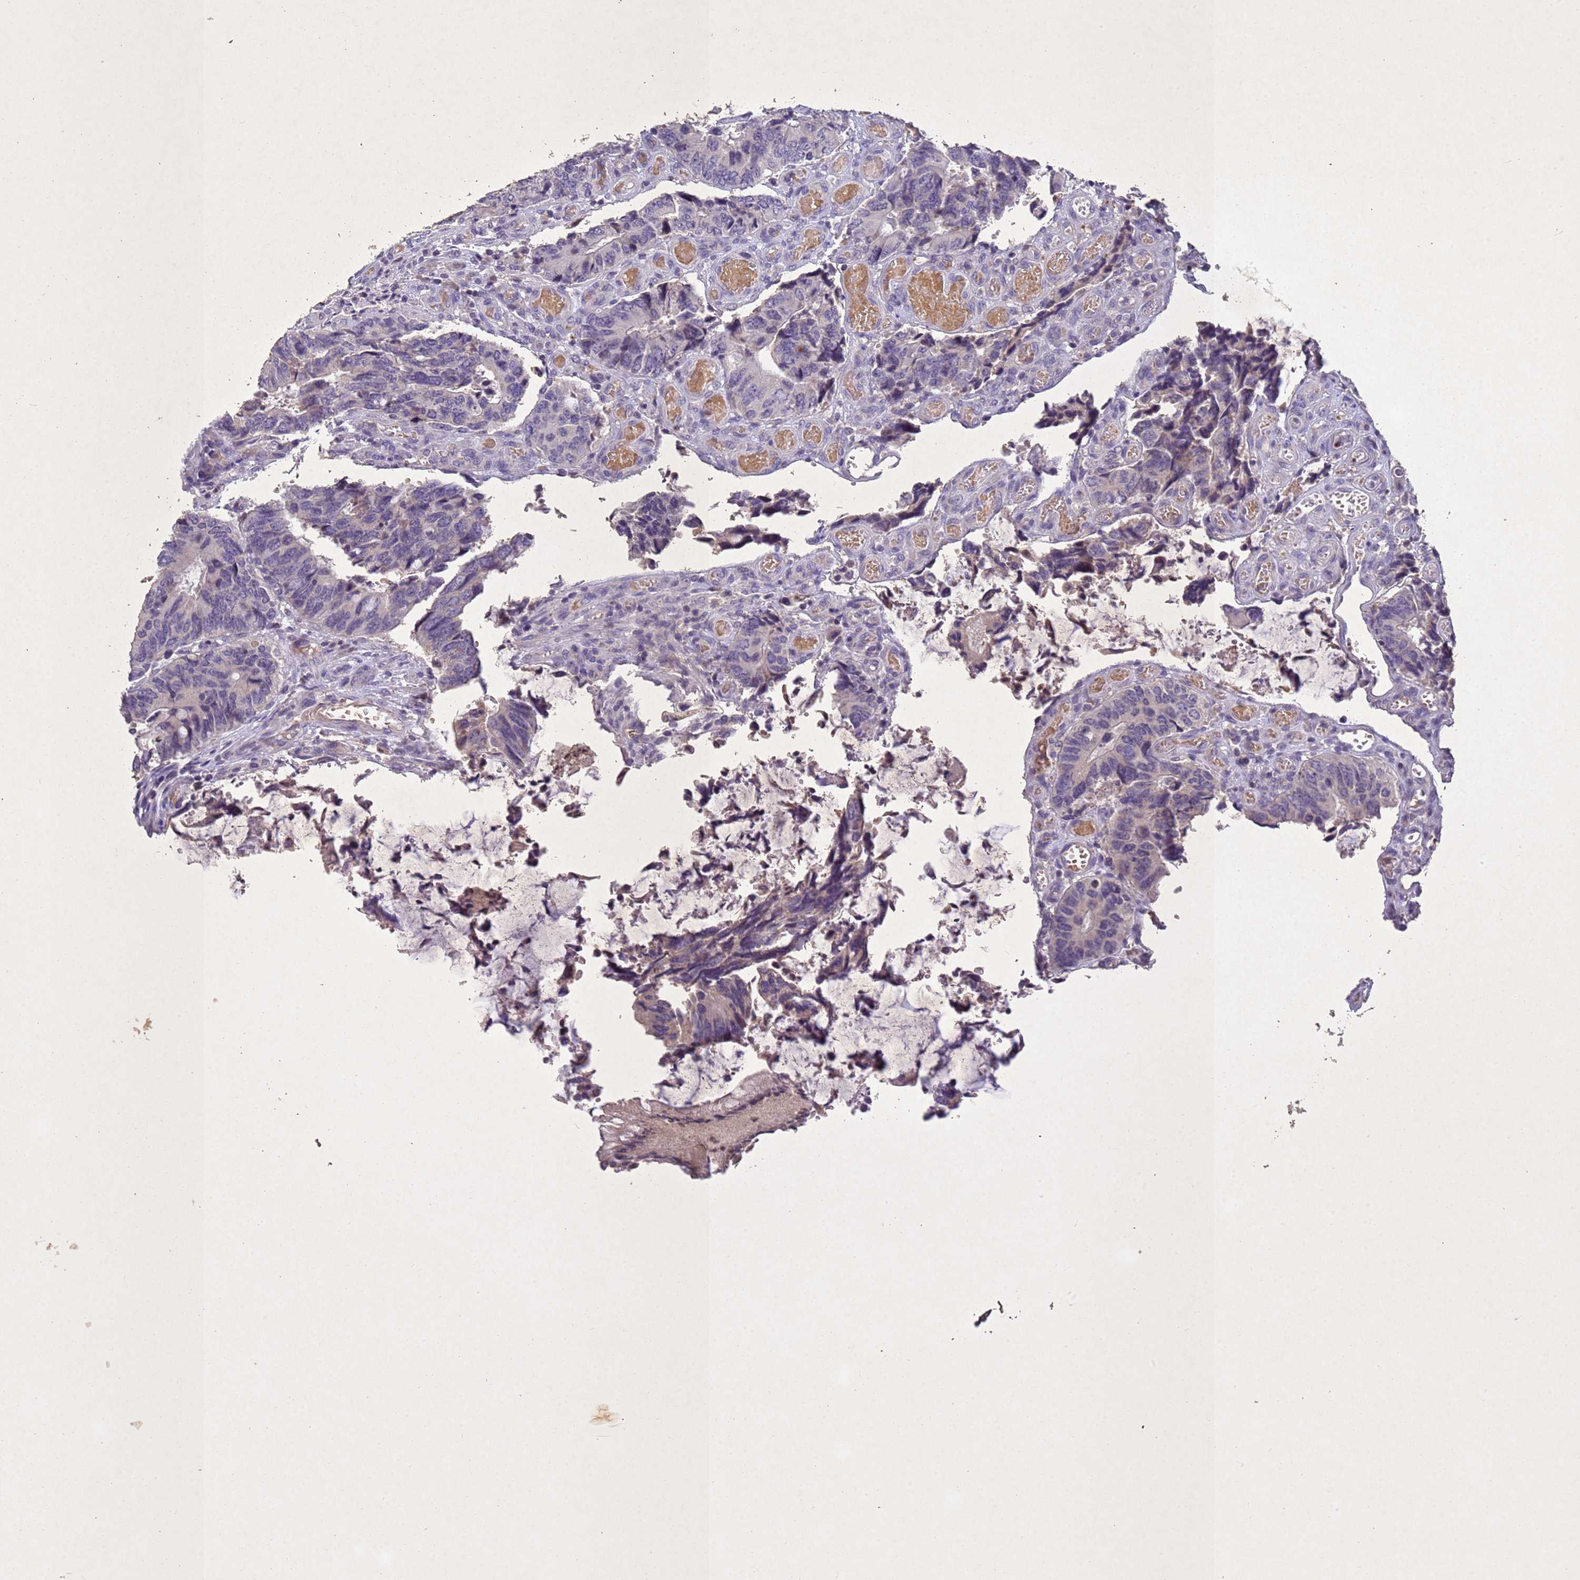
{"staining": {"intensity": "negative", "quantity": "none", "location": "none"}, "tissue": "colorectal cancer", "cell_type": "Tumor cells", "image_type": "cancer", "snomed": [{"axis": "morphology", "description": "Adenocarcinoma, NOS"}, {"axis": "topography", "description": "Colon"}], "caption": "Protein analysis of adenocarcinoma (colorectal) shows no significant positivity in tumor cells.", "gene": "NLRP11", "patient": {"sex": "male", "age": 87}}